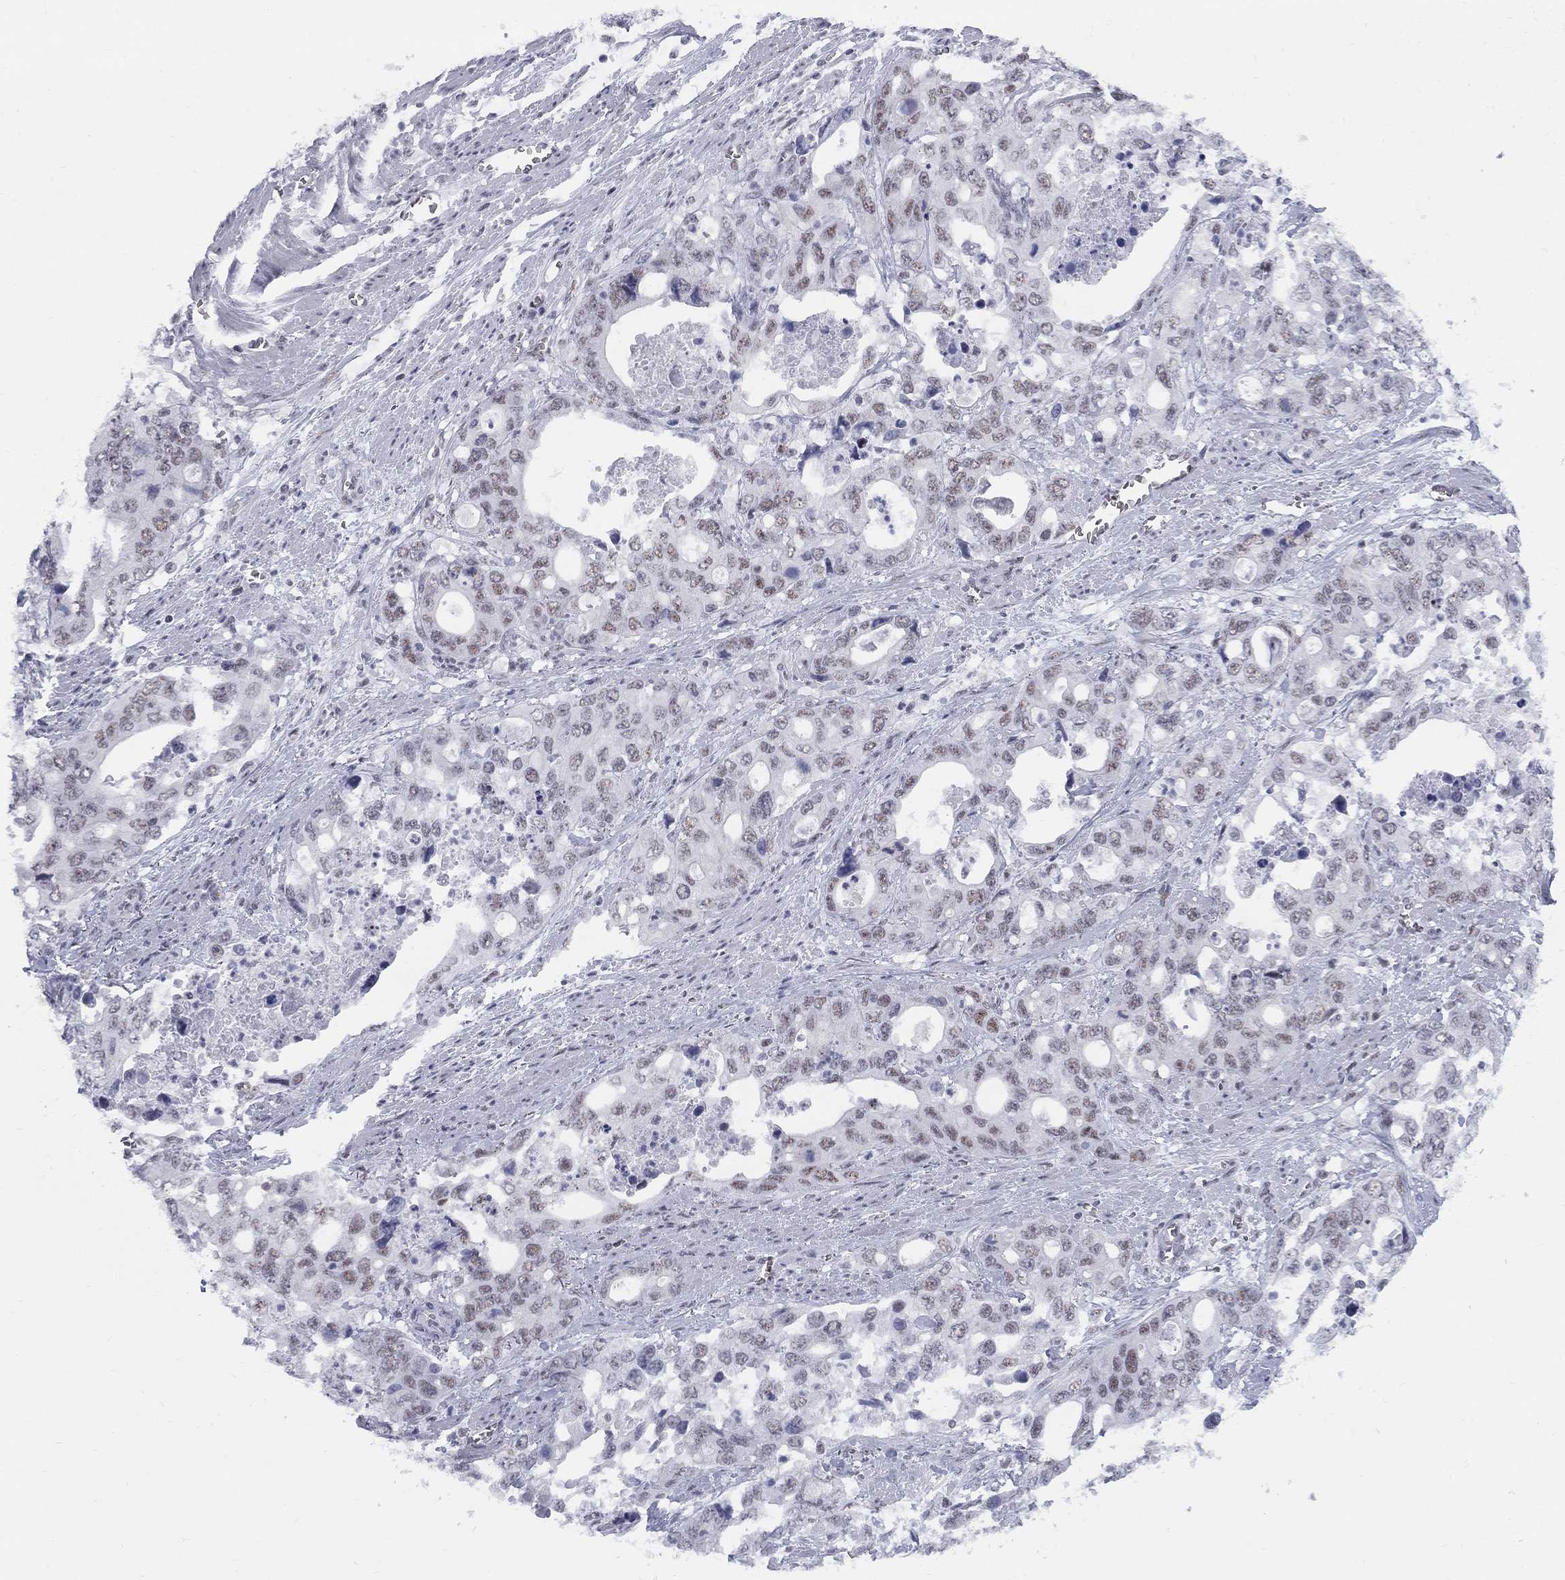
{"staining": {"intensity": "weak", "quantity": "25%-75%", "location": "nuclear"}, "tissue": "stomach cancer", "cell_type": "Tumor cells", "image_type": "cancer", "snomed": [{"axis": "morphology", "description": "Adenocarcinoma, NOS"}, {"axis": "topography", "description": "Stomach, upper"}], "caption": "Human stomach cancer stained with a protein marker exhibits weak staining in tumor cells.", "gene": "DMTN", "patient": {"sex": "male", "age": 74}}